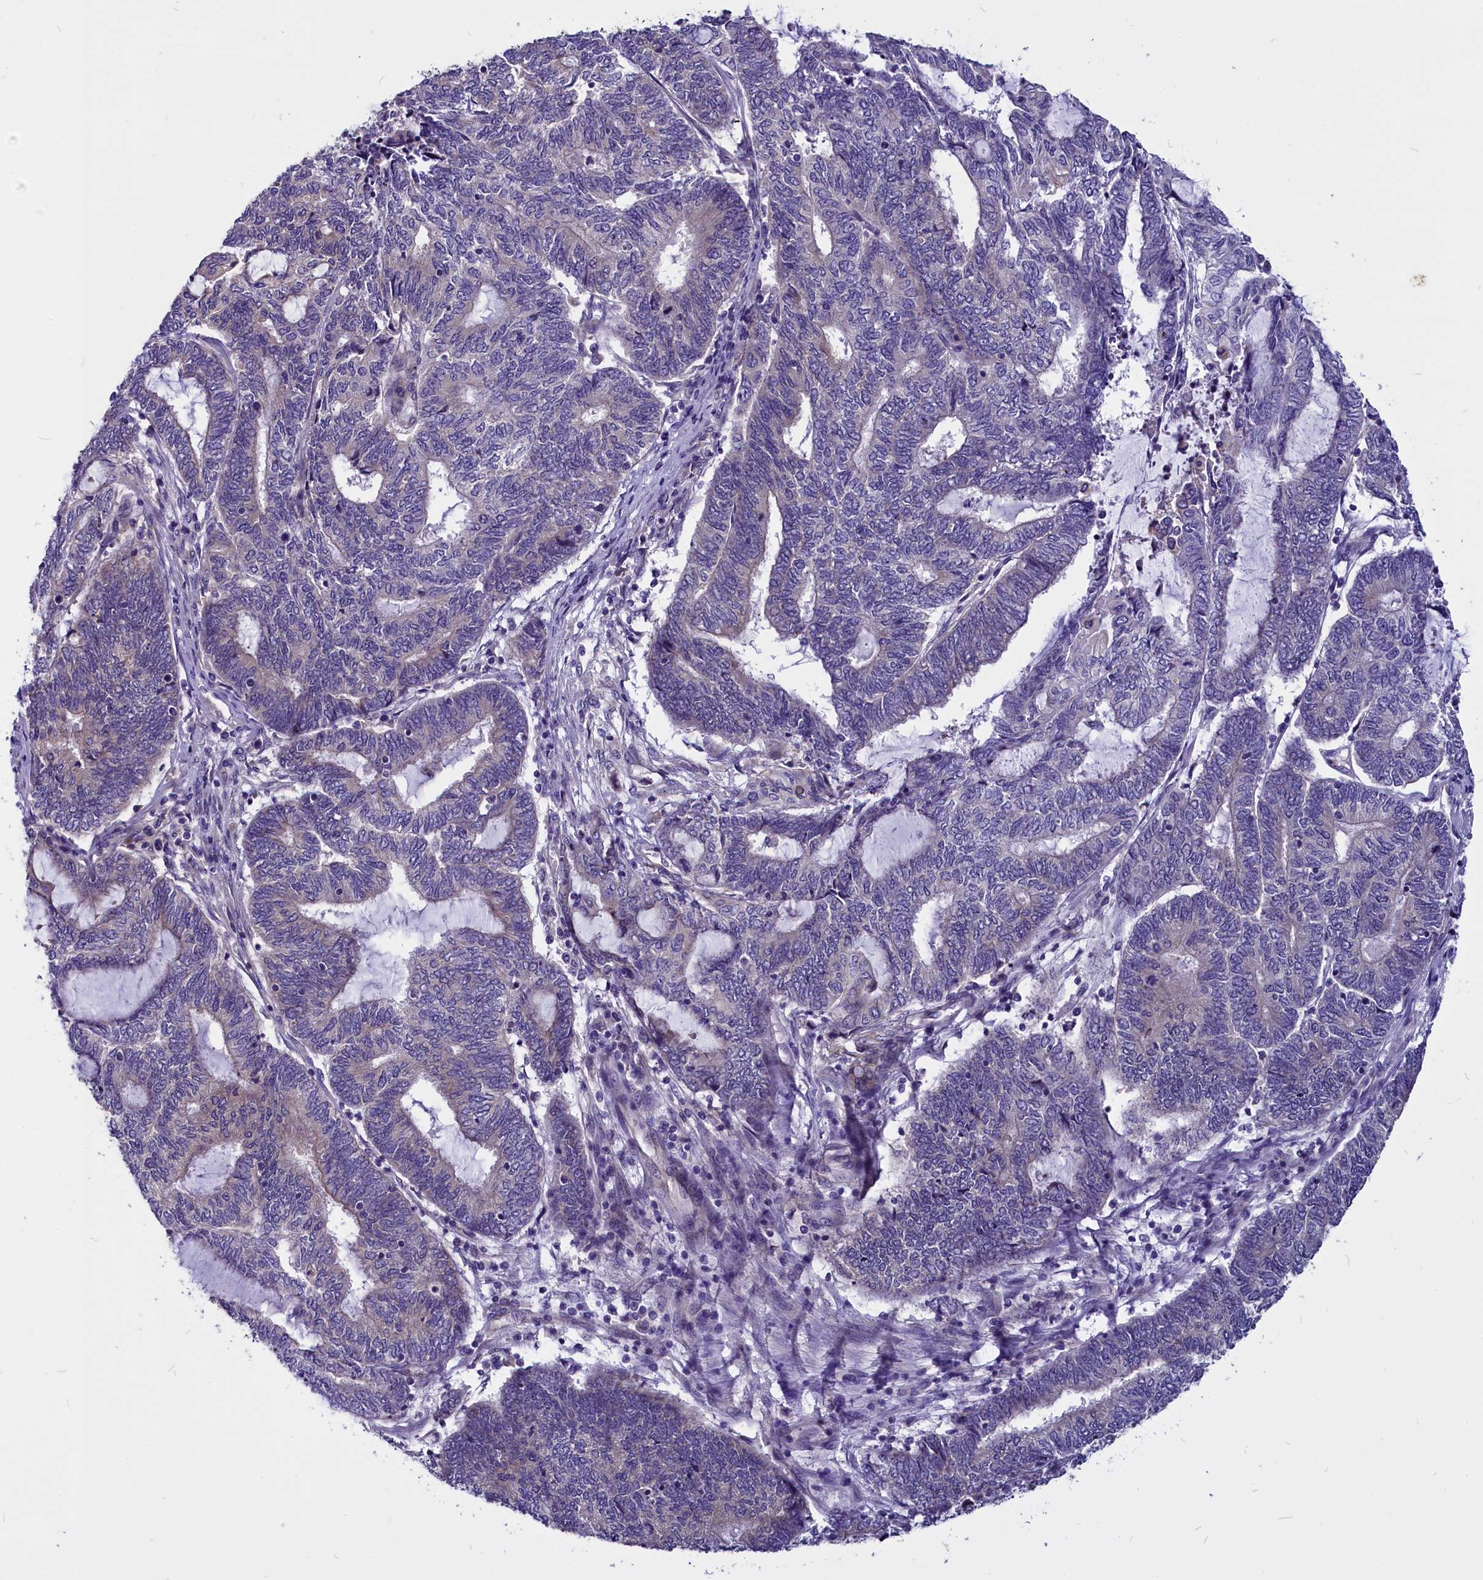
{"staining": {"intensity": "negative", "quantity": "none", "location": "none"}, "tissue": "endometrial cancer", "cell_type": "Tumor cells", "image_type": "cancer", "snomed": [{"axis": "morphology", "description": "Adenocarcinoma, NOS"}, {"axis": "topography", "description": "Uterus"}, {"axis": "topography", "description": "Endometrium"}], "caption": "This is an immunohistochemistry histopathology image of human adenocarcinoma (endometrial). There is no expression in tumor cells.", "gene": "CEP170", "patient": {"sex": "female", "age": 70}}